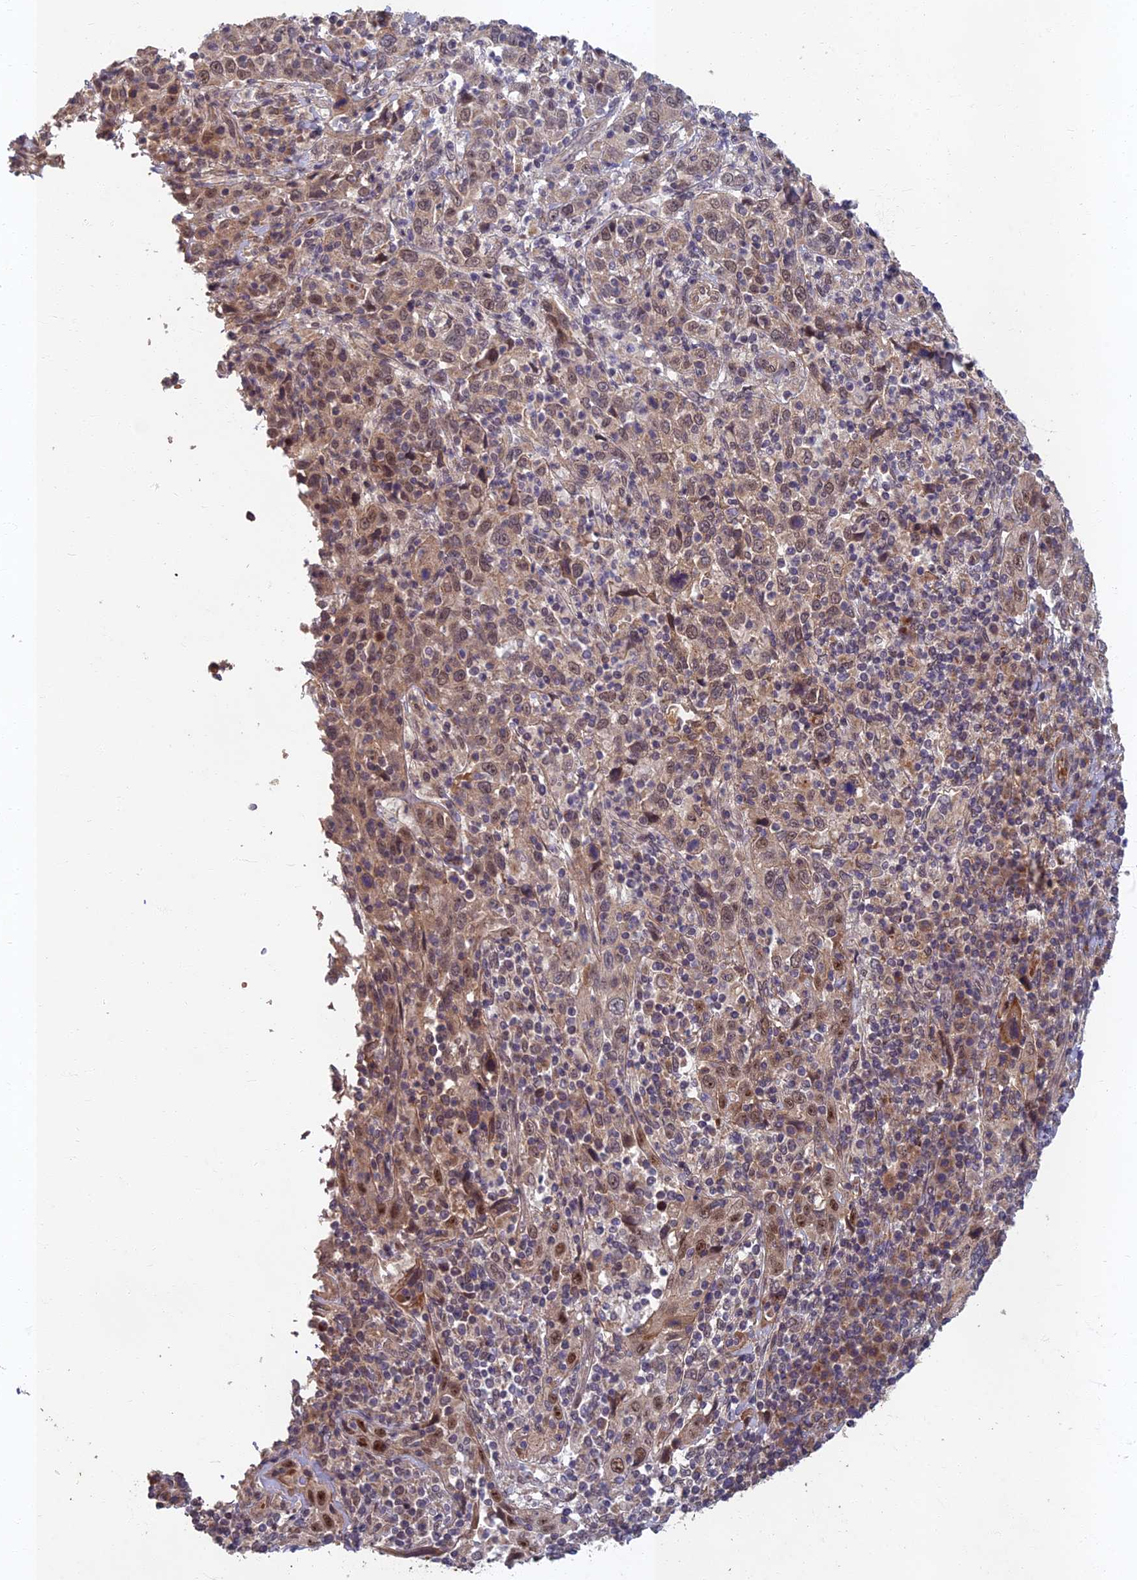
{"staining": {"intensity": "weak", "quantity": "<25%", "location": "cytoplasmic/membranous"}, "tissue": "cervical cancer", "cell_type": "Tumor cells", "image_type": "cancer", "snomed": [{"axis": "morphology", "description": "Squamous cell carcinoma, NOS"}, {"axis": "topography", "description": "Cervix"}], "caption": "A photomicrograph of cervical cancer (squamous cell carcinoma) stained for a protein displays no brown staining in tumor cells.", "gene": "EARS2", "patient": {"sex": "female", "age": 46}}